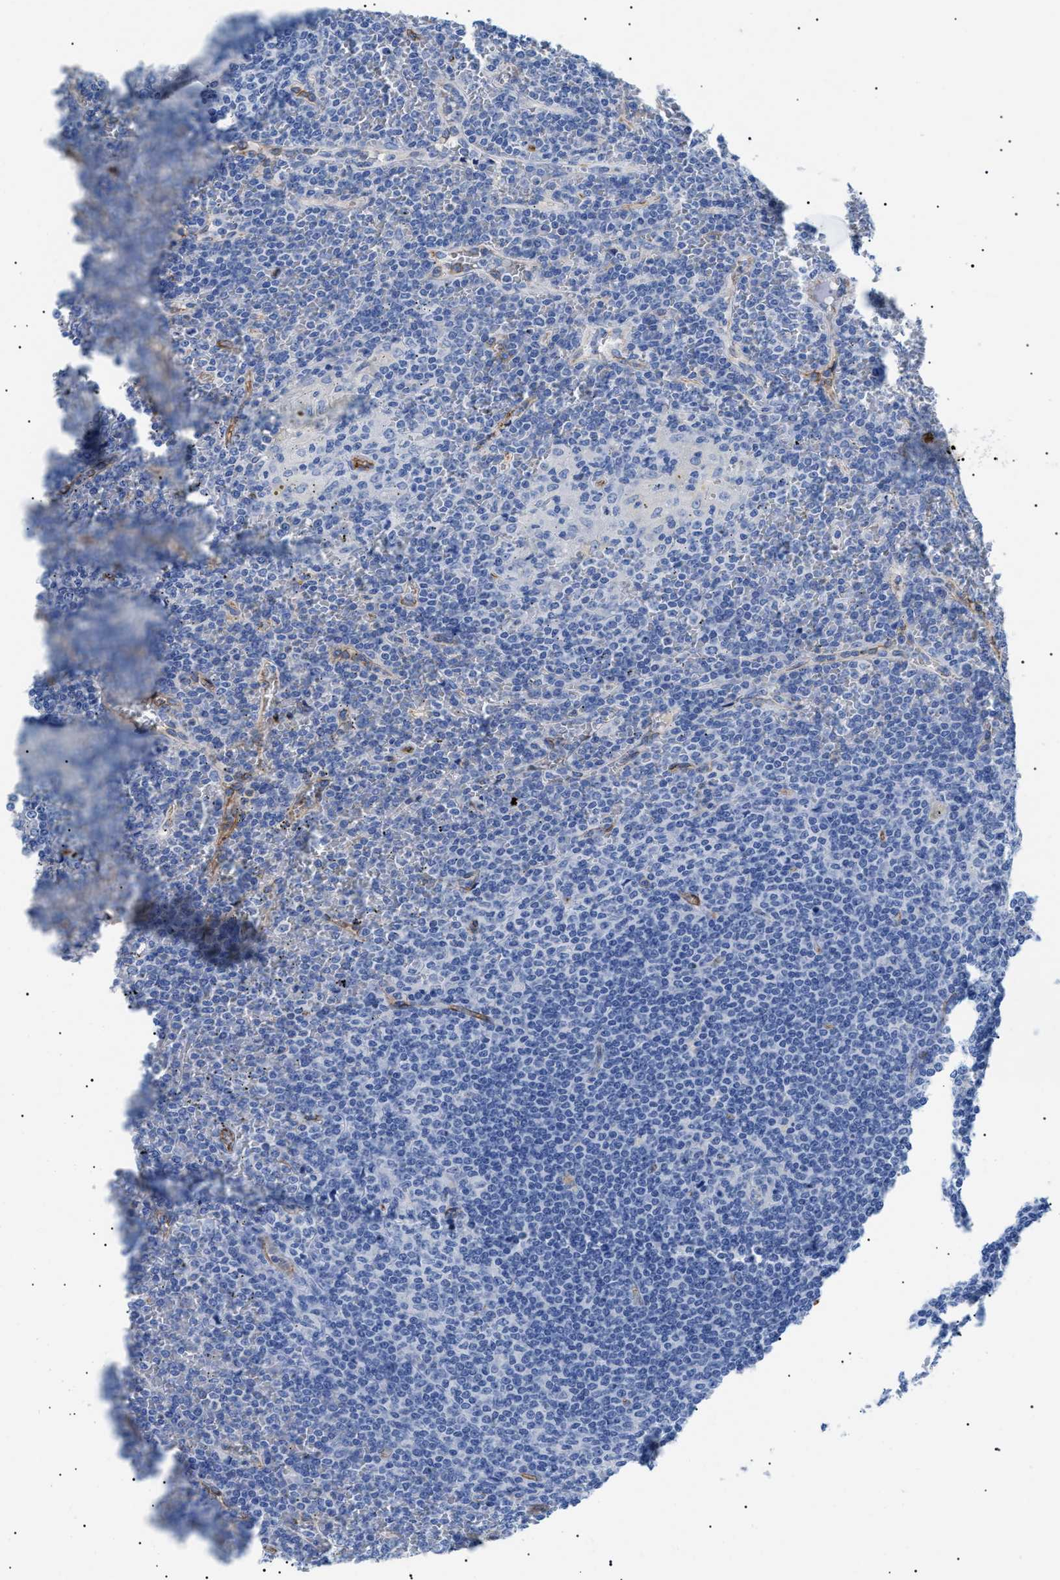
{"staining": {"intensity": "negative", "quantity": "none", "location": "none"}, "tissue": "lymphoma", "cell_type": "Tumor cells", "image_type": "cancer", "snomed": [{"axis": "morphology", "description": "Malignant lymphoma, non-Hodgkin's type, Low grade"}, {"axis": "topography", "description": "Spleen"}], "caption": "An immunohistochemistry photomicrograph of low-grade malignant lymphoma, non-Hodgkin's type is shown. There is no staining in tumor cells of low-grade malignant lymphoma, non-Hodgkin's type.", "gene": "PODXL", "patient": {"sex": "female", "age": 19}}